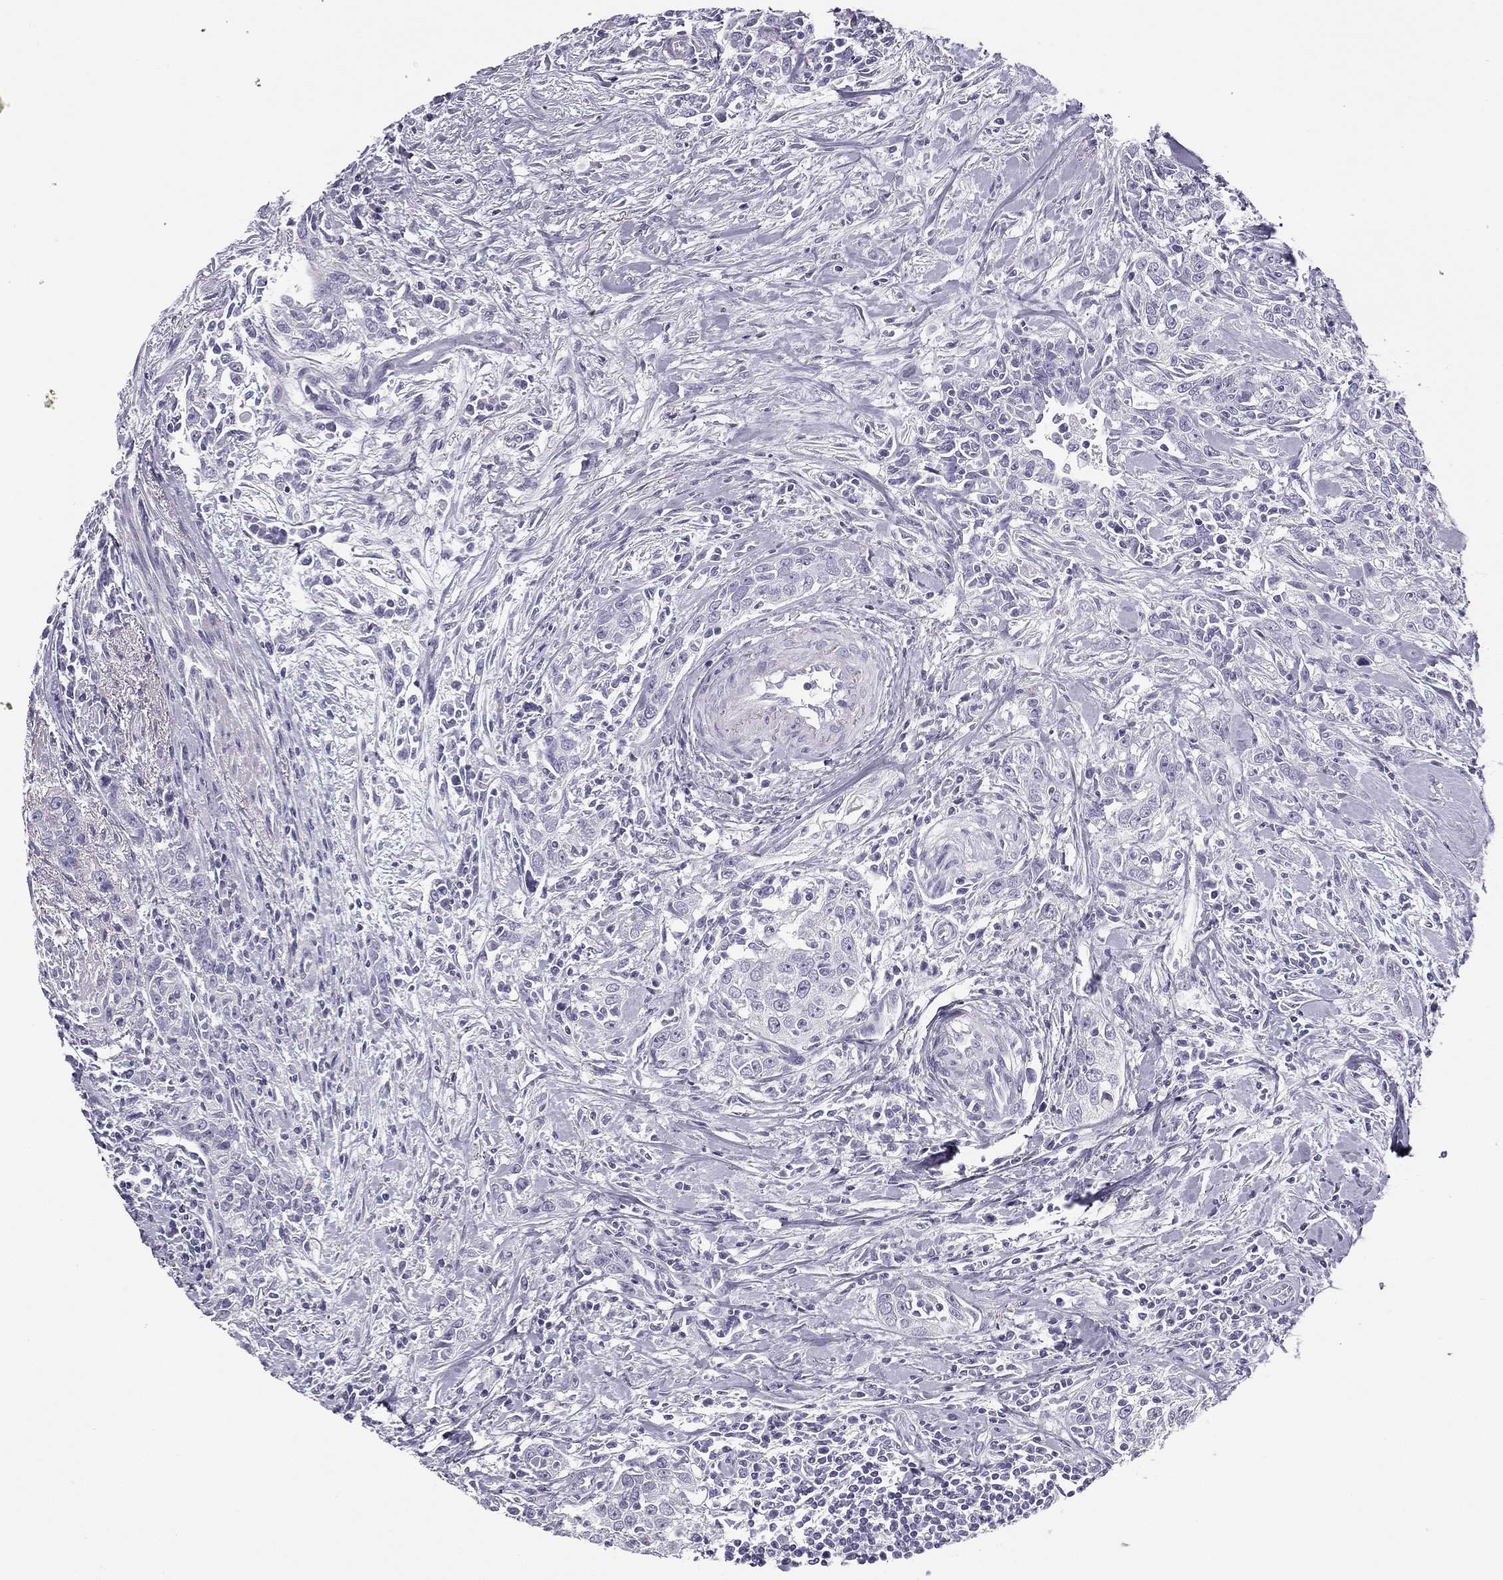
{"staining": {"intensity": "negative", "quantity": "none", "location": "none"}, "tissue": "urothelial cancer", "cell_type": "Tumor cells", "image_type": "cancer", "snomed": [{"axis": "morphology", "description": "Urothelial carcinoma, High grade"}, {"axis": "topography", "description": "Urinary bladder"}], "caption": "This is an immunohistochemistry image of urothelial carcinoma (high-grade). There is no staining in tumor cells.", "gene": "MC5R", "patient": {"sex": "male", "age": 83}}